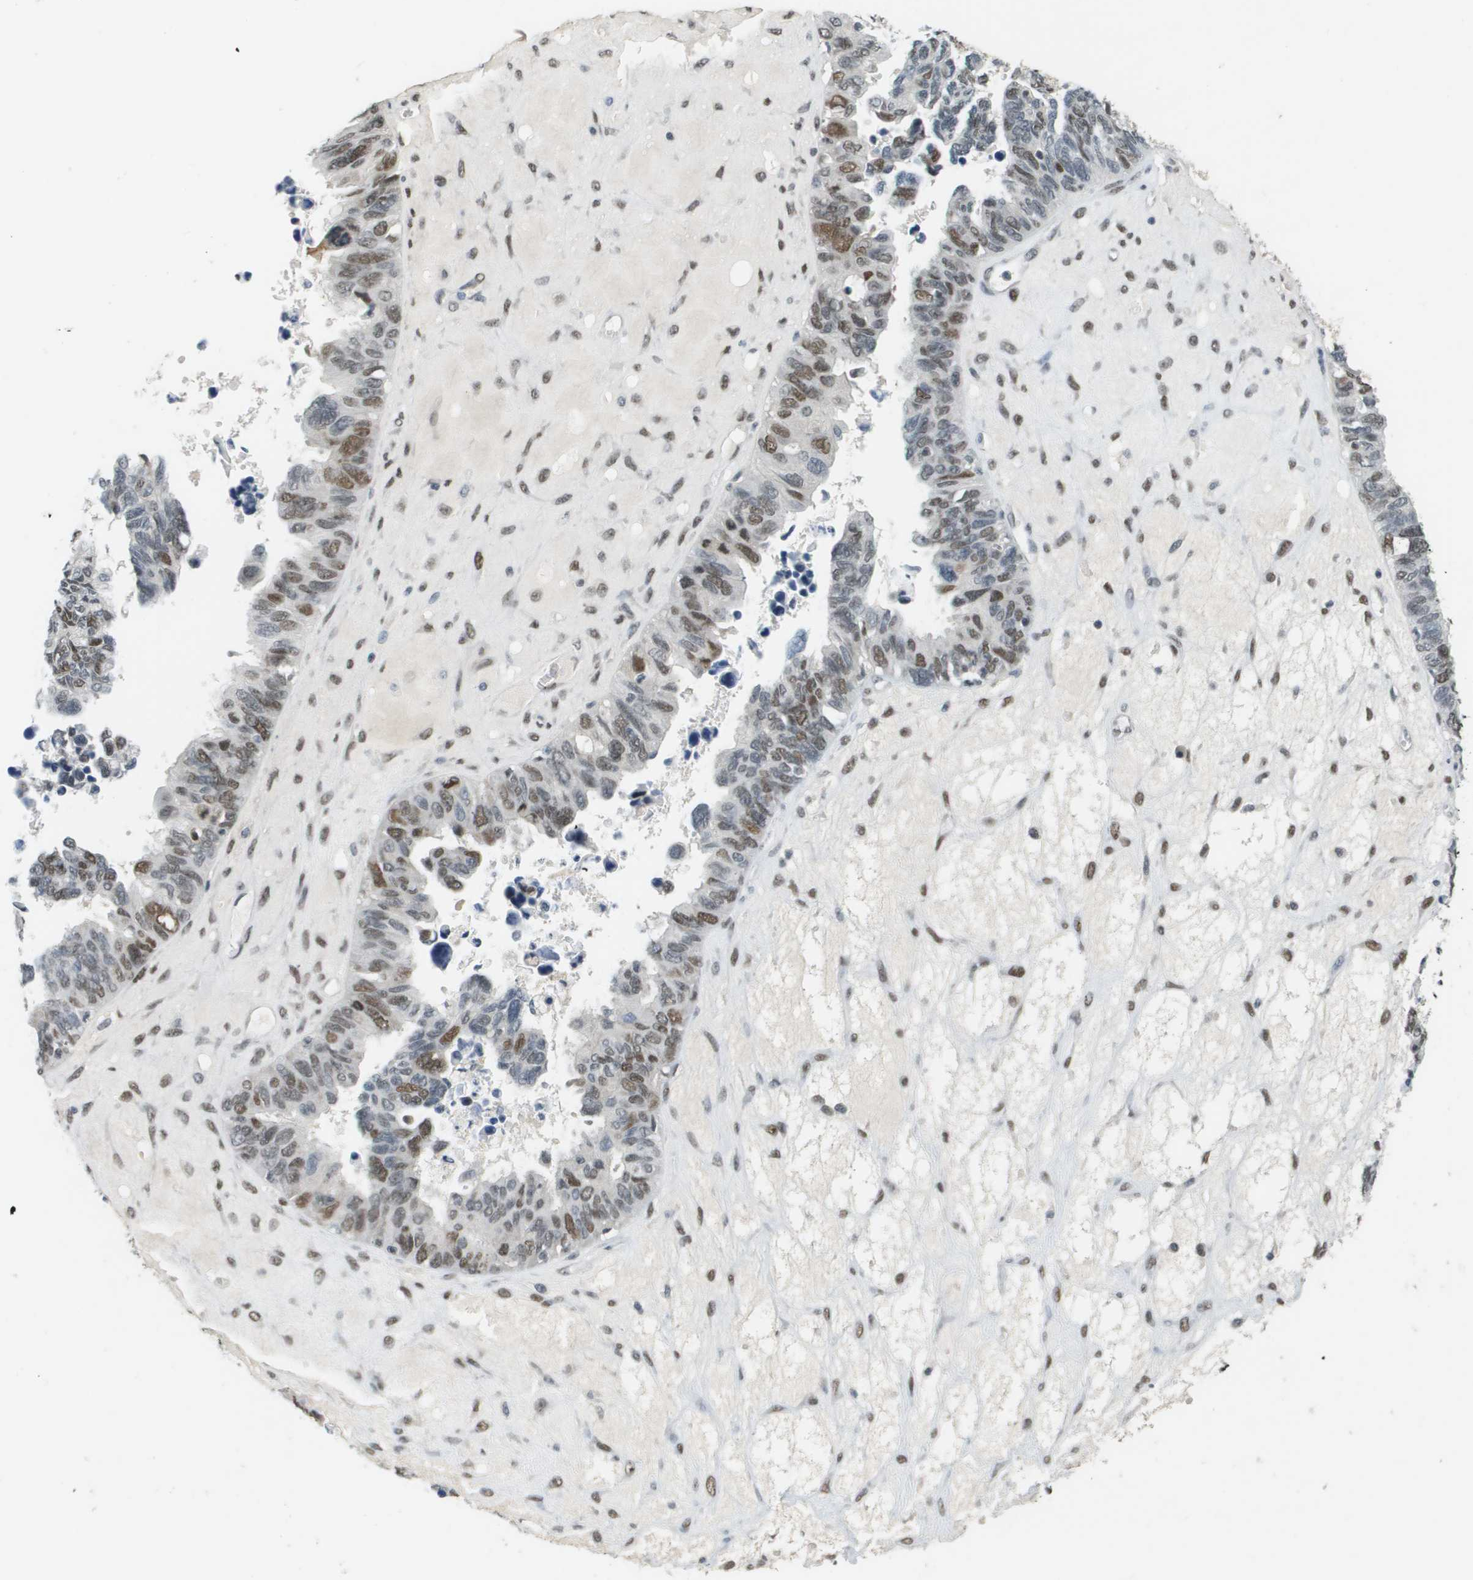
{"staining": {"intensity": "moderate", "quantity": "25%-75%", "location": "nuclear"}, "tissue": "ovarian cancer", "cell_type": "Tumor cells", "image_type": "cancer", "snomed": [{"axis": "morphology", "description": "Cystadenocarcinoma, serous, NOS"}, {"axis": "topography", "description": "Ovary"}], "caption": "Protein expression analysis of human ovarian serous cystadenocarcinoma reveals moderate nuclear expression in approximately 25%-75% of tumor cells. (DAB (3,3'-diaminobenzidine) IHC, brown staining for protein, blue staining for nuclei).", "gene": "CBX5", "patient": {"sex": "female", "age": 79}}